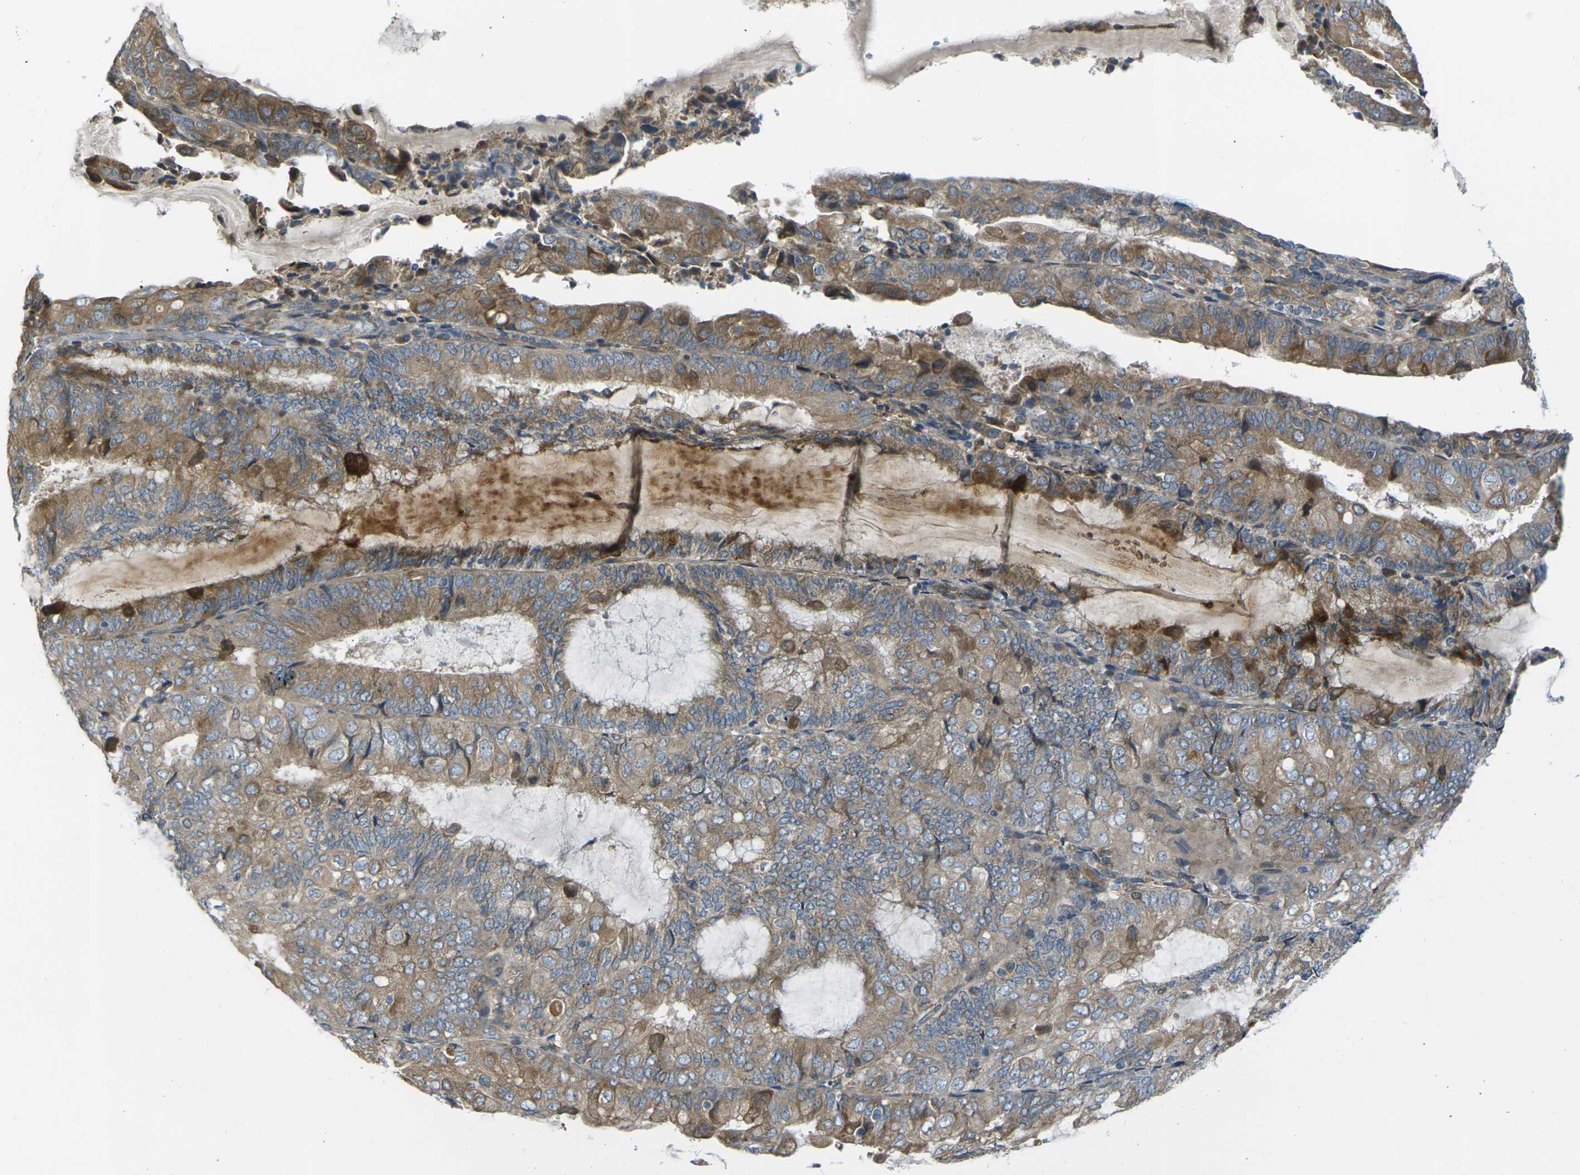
{"staining": {"intensity": "moderate", "quantity": ">75%", "location": "cytoplasmic/membranous"}, "tissue": "endometrial cancer", "cell_type": "Tumor cells", "image_type": "cancer", "snomed": [{"axis": "morphology", "description": "Adenocarcinoma, NOS"}, {"axis": "topography", "description": "Endometrium"}], "caption": "Human endometrial cancer stained with a protein marker reveals moderate staining in tumor cells.", "gene": "FZD1", "patient": {"sex": "female", "age": 81}}